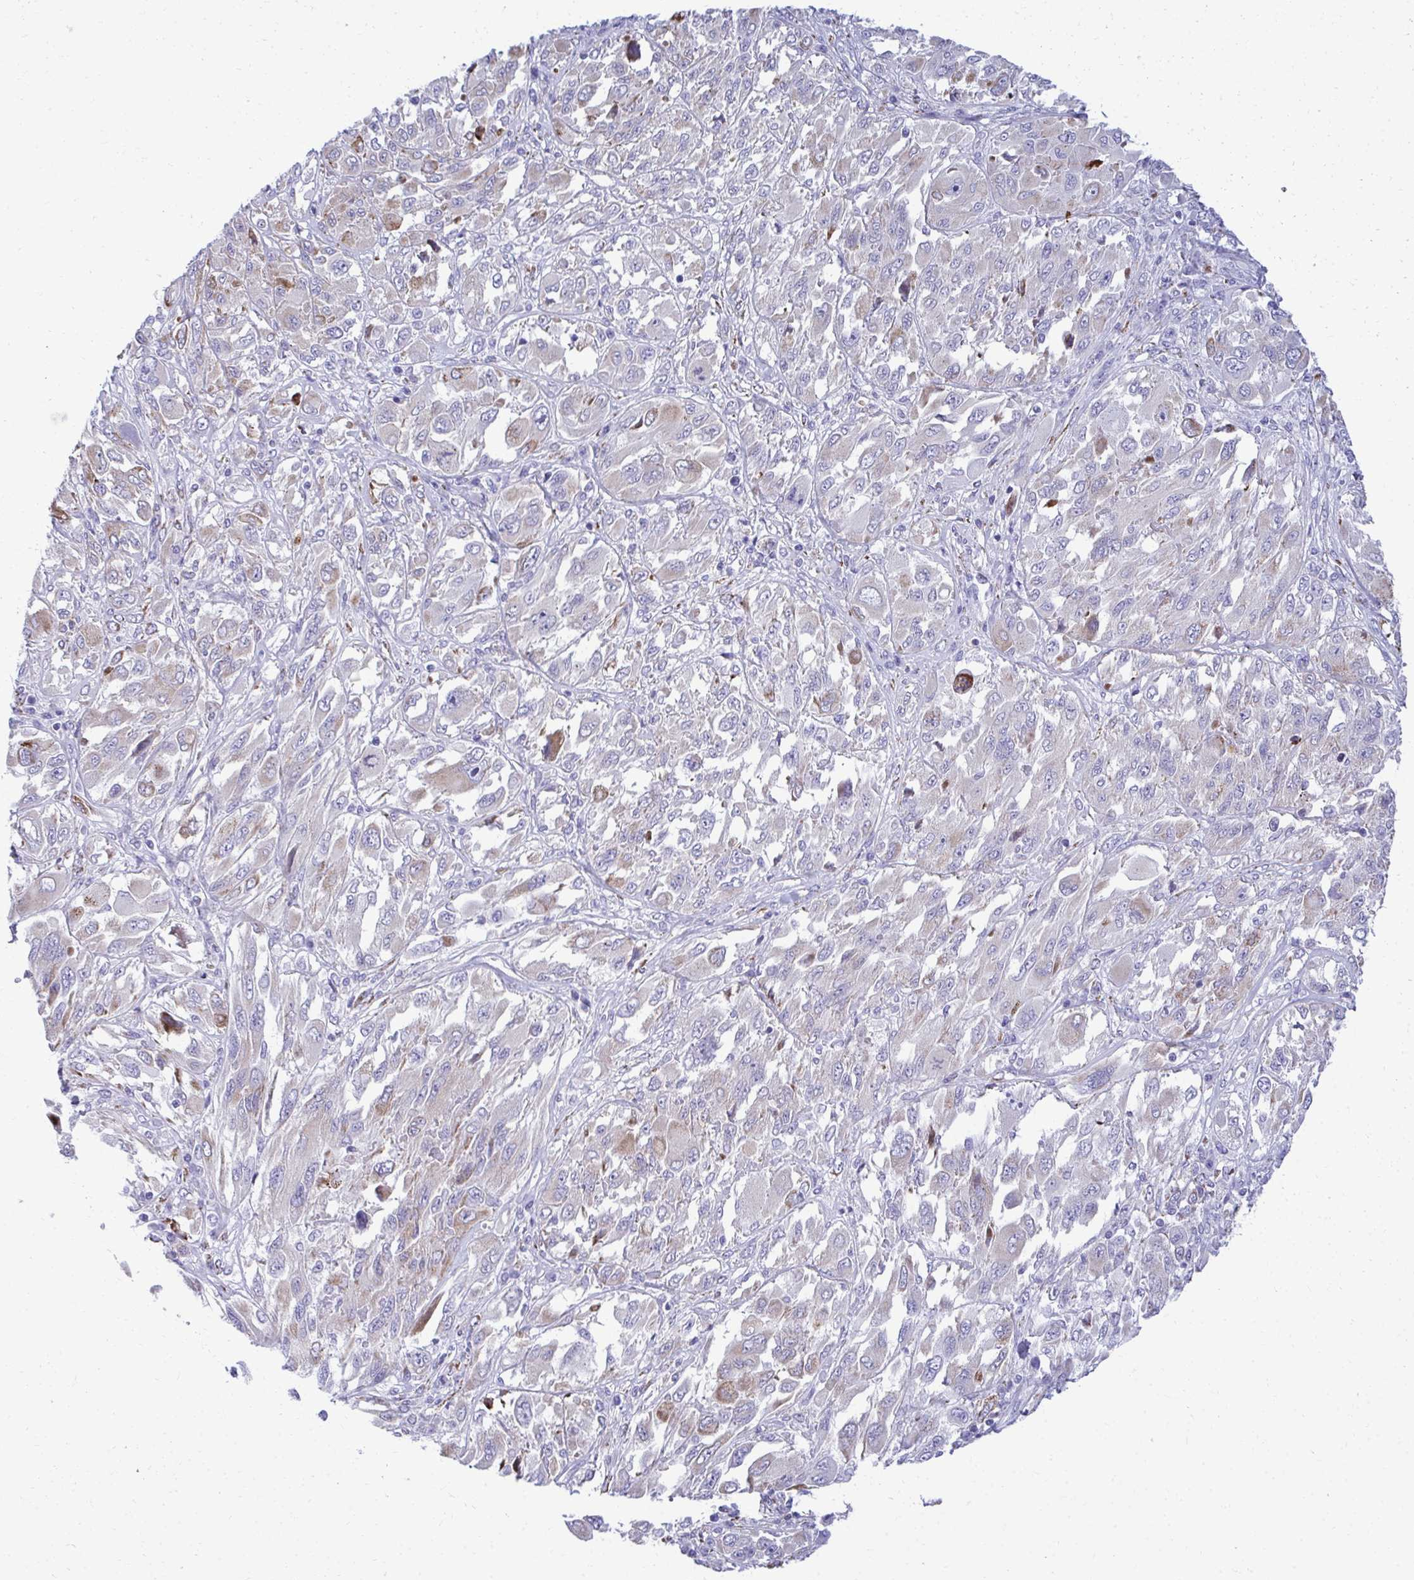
{"staining": {"intensity": "negative", "quantity": "none", "location": "none"}, "tissue": "melanoma", "cell_type": "Tumor cells", "image_type": "cancer", "snomed": [{"axis": "morphology", "description": "Malignant melanoma, NOS"}, {"axis": "topography", "description": "Skin"}], "caption": "Photomicrograph shows no significant protein positivity in tumor cells of malignant melanoma. Brightfield microscopy of immunohistochemistry (IHC) stained with DAB (3,3'-diaminobenzidine) (brown) and hematoxylin (blue), captured at high magnification.", "gene": "AIG1", "patient": {"sex": "female", "age": 91}}